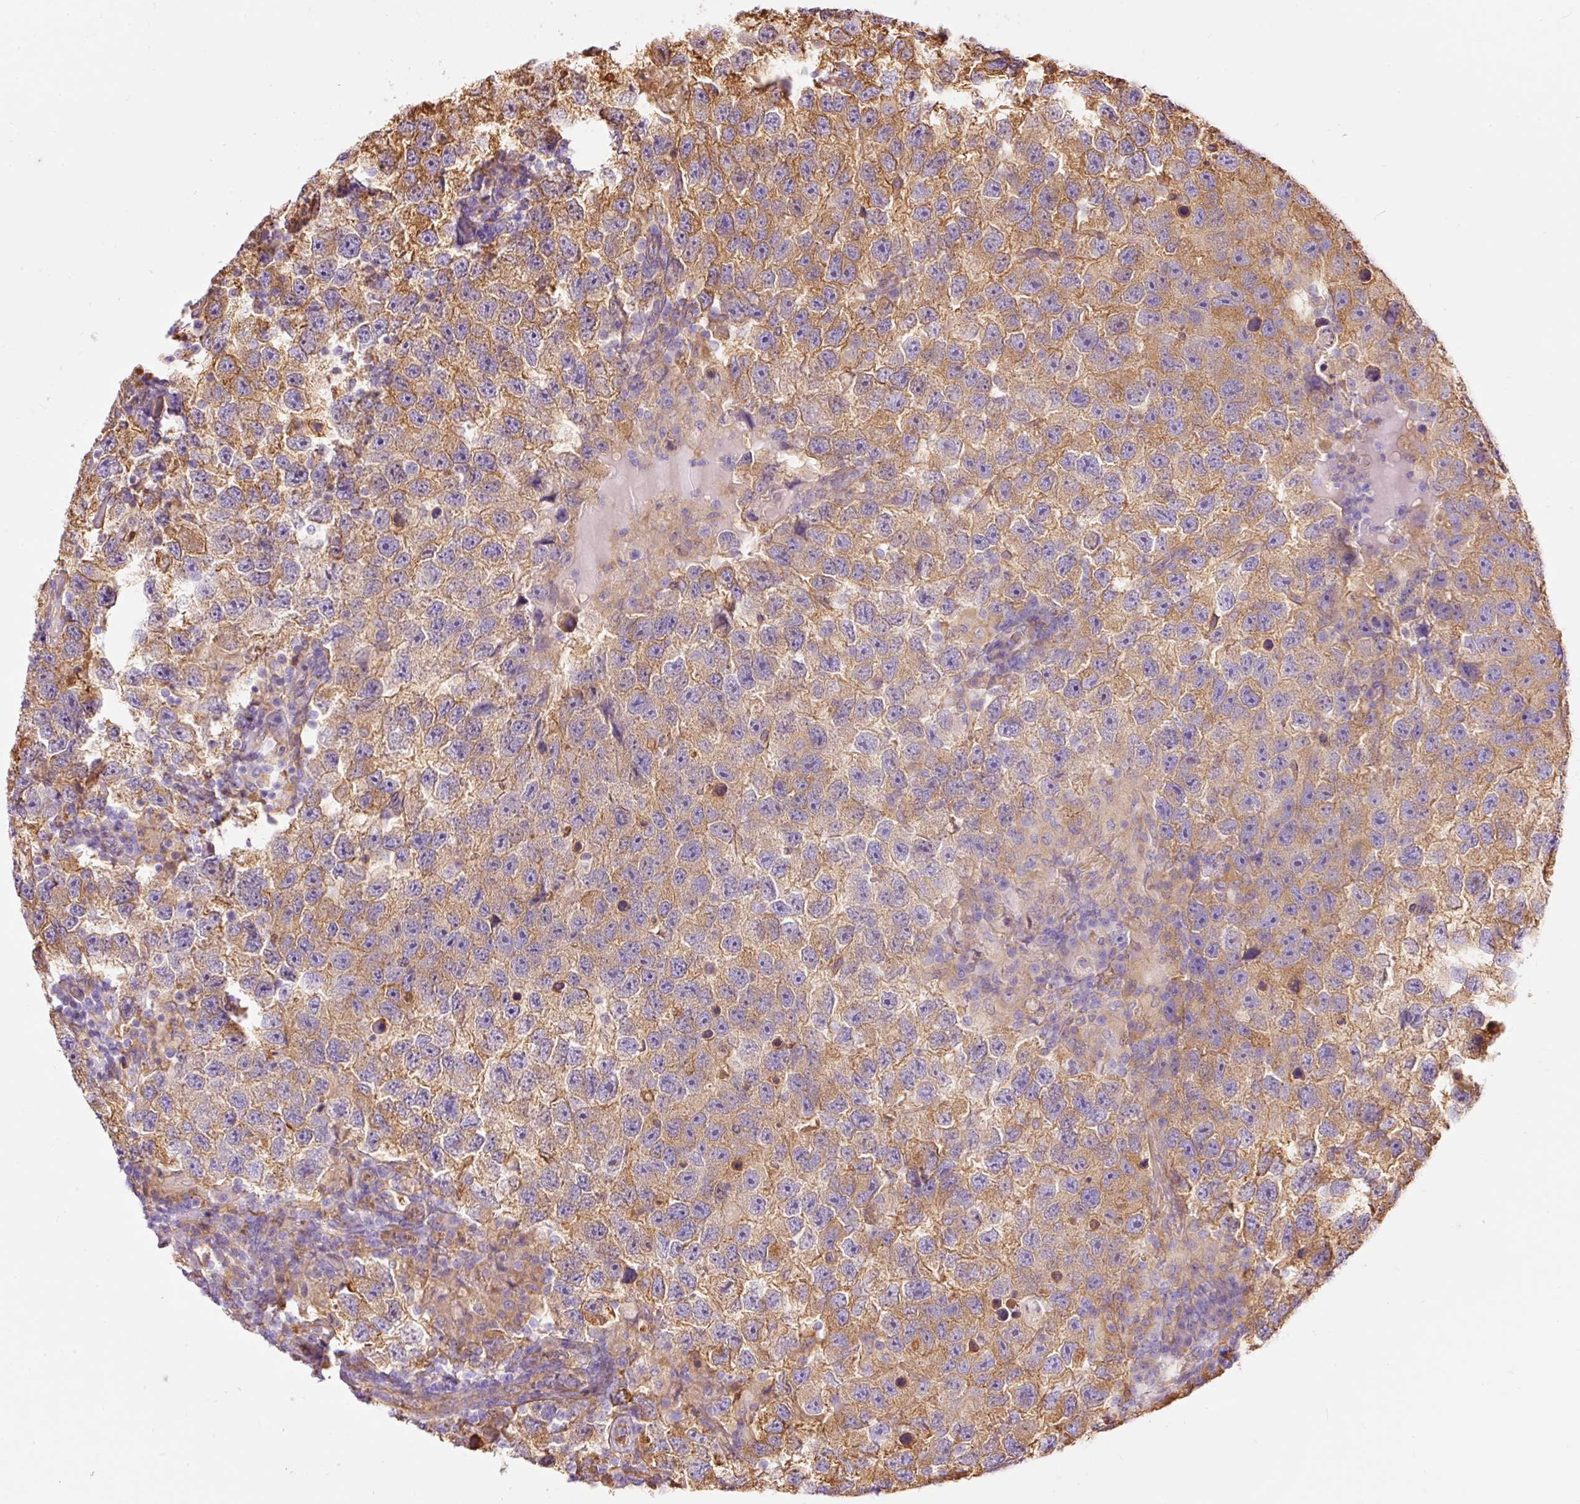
{"staining": {"intensity": "weak", "quantity": ">75%", "location": "cytoplasmic/membranous"}, "tissue": "testis cancer", "cell_type": "Tumor cells", "image_type": "cancer", "snomed": [{"axis": "morphology", "description": "Seminoma, NOS"}, {"axis": "topography", "description": "Testis"}], "caption": "Human seminoma (testis) stained with a brown dye demonstrates weak cytoplasmic/membranous positive positivity in approximately >75% of tumor cells.", "gene": "IL10RB", "patient": {"sex": "male", "age": 26}}